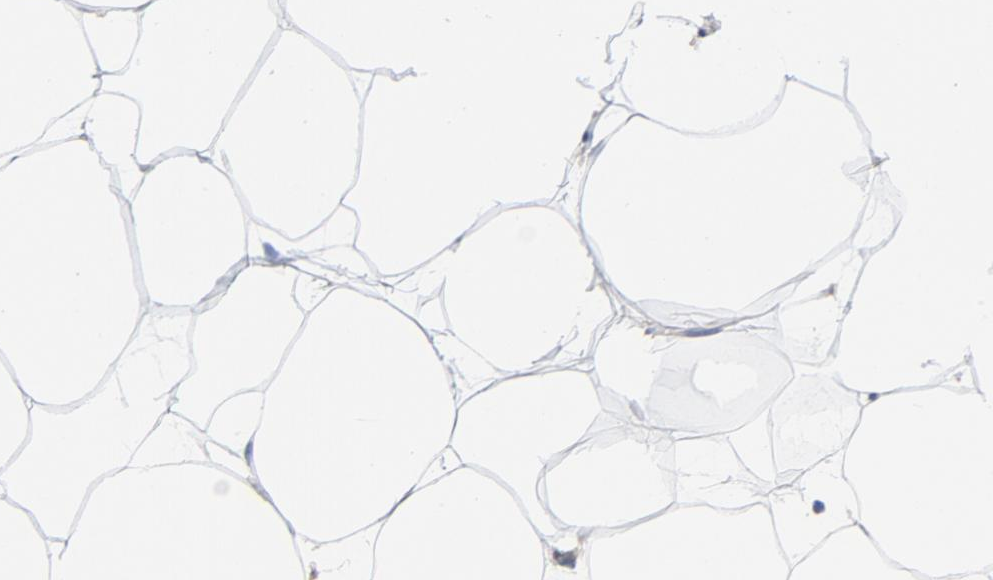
{"staining": {"intensity": "negative", "quantity": "none", "location": "none"}, "tissue": "adipose tissue", "cell_type": "Adipocytes", "image_type": "normal", "snomed": [{"axis": "morphology", "description": "Normal tissue, NOS"}, {"axis": "morphology", "description": "Duct carcinoma"}, {"axis": "topography", "description": "Breast"}, {"axis": "topography", "description": "Adipose tissue"}], "caption": "The immunohistochemistry image has no significant positivity in adipocytes of adipose tissue. (Stains: DAB (3,3'-diaminobenzidine) IHC with hematoxylin counter stain, Microscopy: brightfield microscopy at high magnification).", "gene": "NCF1", "patient": {"sex": "female", "age": 37}}